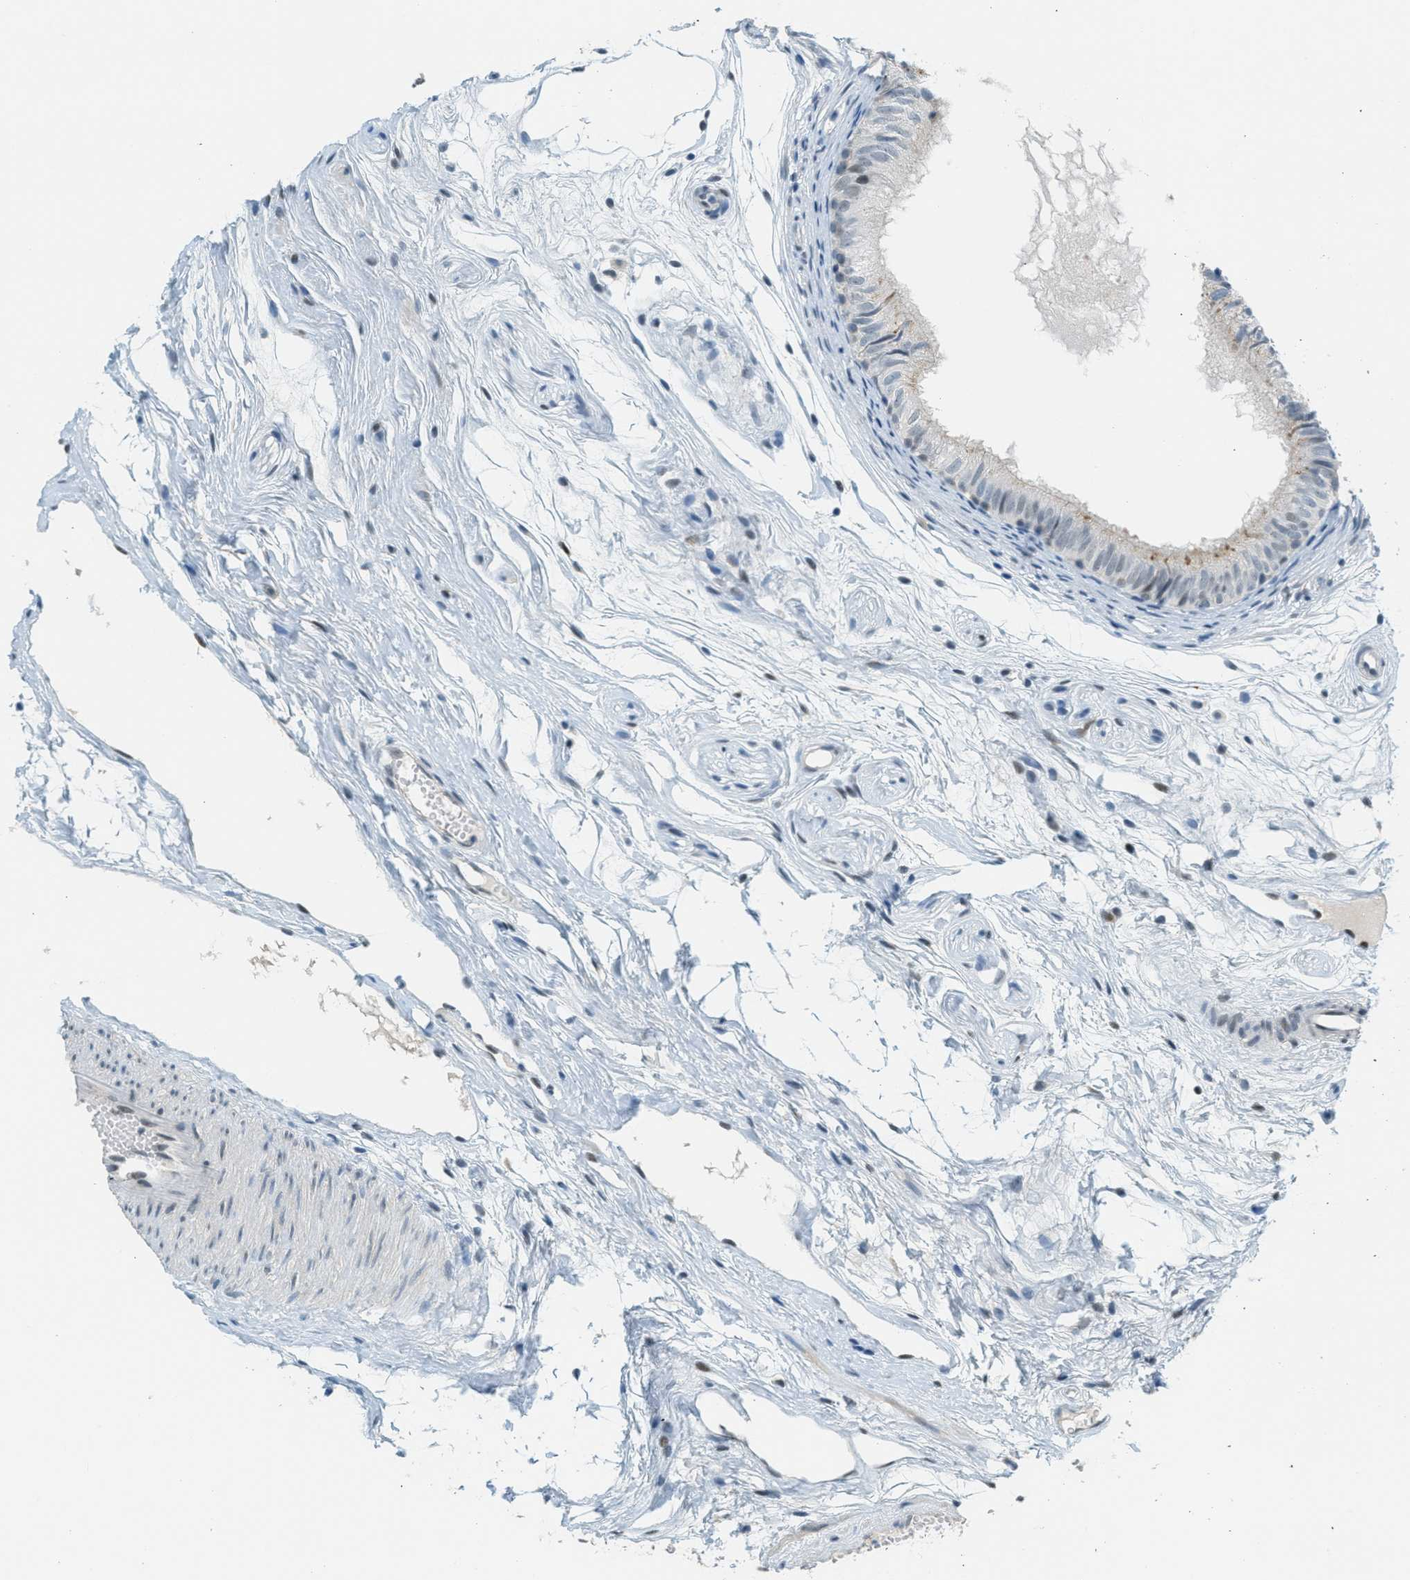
{"staining": {"intensity": "weak", "quantity": ">75%", "location": "cytoplasmic/membranous"}, "tissue": "epididymis", "cell_type": "Glandular cells", "image_type": "normal", "snomed": [{"axis": "morphology", "description": "Normal tissue, NOS"}, {"axis": "morphology", "description": "Atrophy, NOS"}, {"axis": "topography", "description": "Testis"}, {"axis": "topography", "description": "Epididymis"}], "caption": "IHC staining of benign epididymis, which exhibits low levels of weak cytoplasmic/membranous positivity in about >75% of glandular cells indicating weak cytoplasmic/membranous protein staining. The staining was performed using DAB (brown) for protein detection and nuclei were counterstained in hematoxylin (blue).", "gene": "TCF3", "patient": {"sex": "male", "age": 18}}